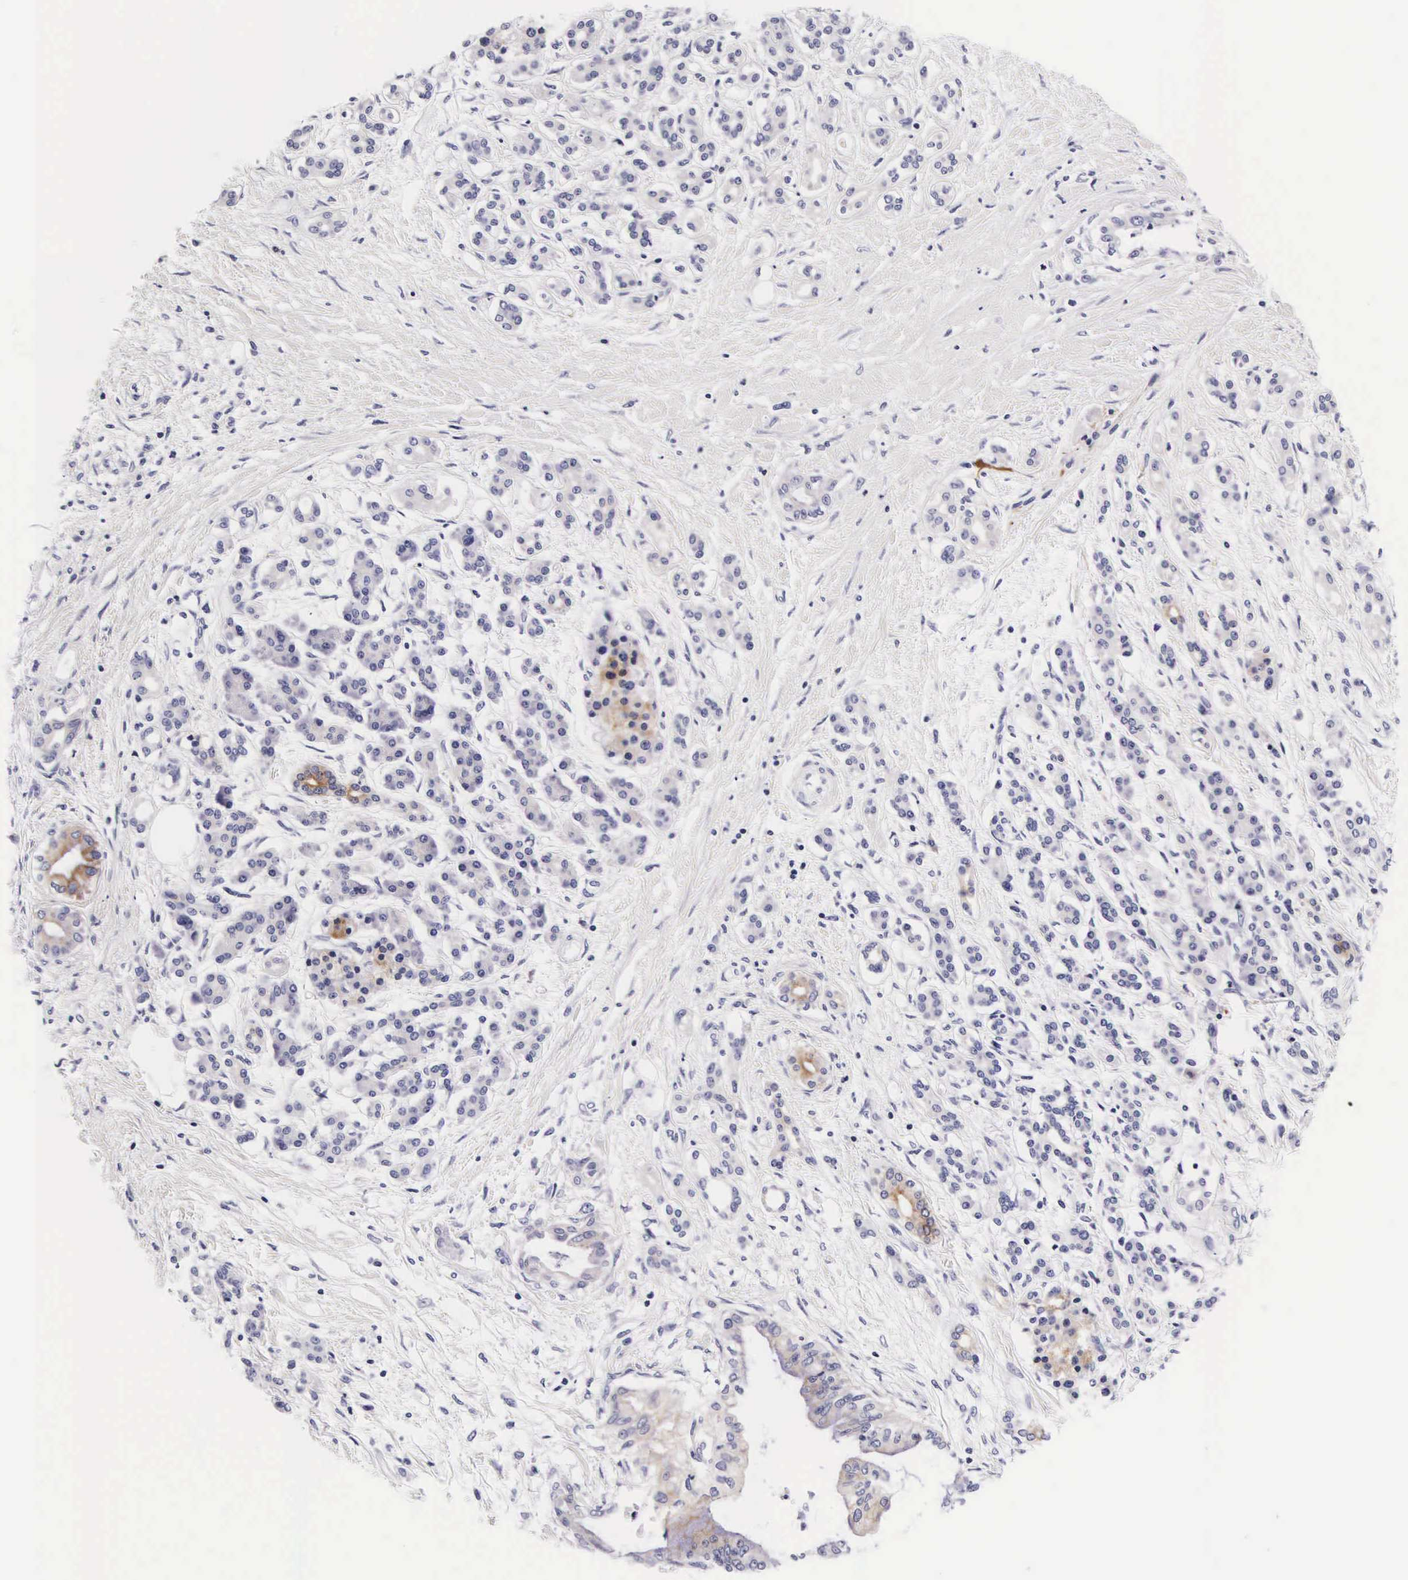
{"staining": {"intensity": "negative", "quantity": "none", "location": "none"}, "tissue": "pancreatic cancer", "cell_type": "Tumor cells", "image_type": "cancer", "snomed": [{"axis": "morphology", "description": "Adenocarcinoma, NOS"}, {"axis": "topography", "description": "Pancreas"}], "caption": "High power microscopy photomicrograph of an immunohistochemistry image of pancreatic cancer, revealing no significant positivity in tumor cells. (Stains: DAB (3,3'-diaminobenzidine) immunohistochemistry (IHC) with hematoxylin counter stain, Microscopy: brightfield microscopy at high magnification).", "gene": "UPRT", "patient": {"sex": "female", "age": 64}}